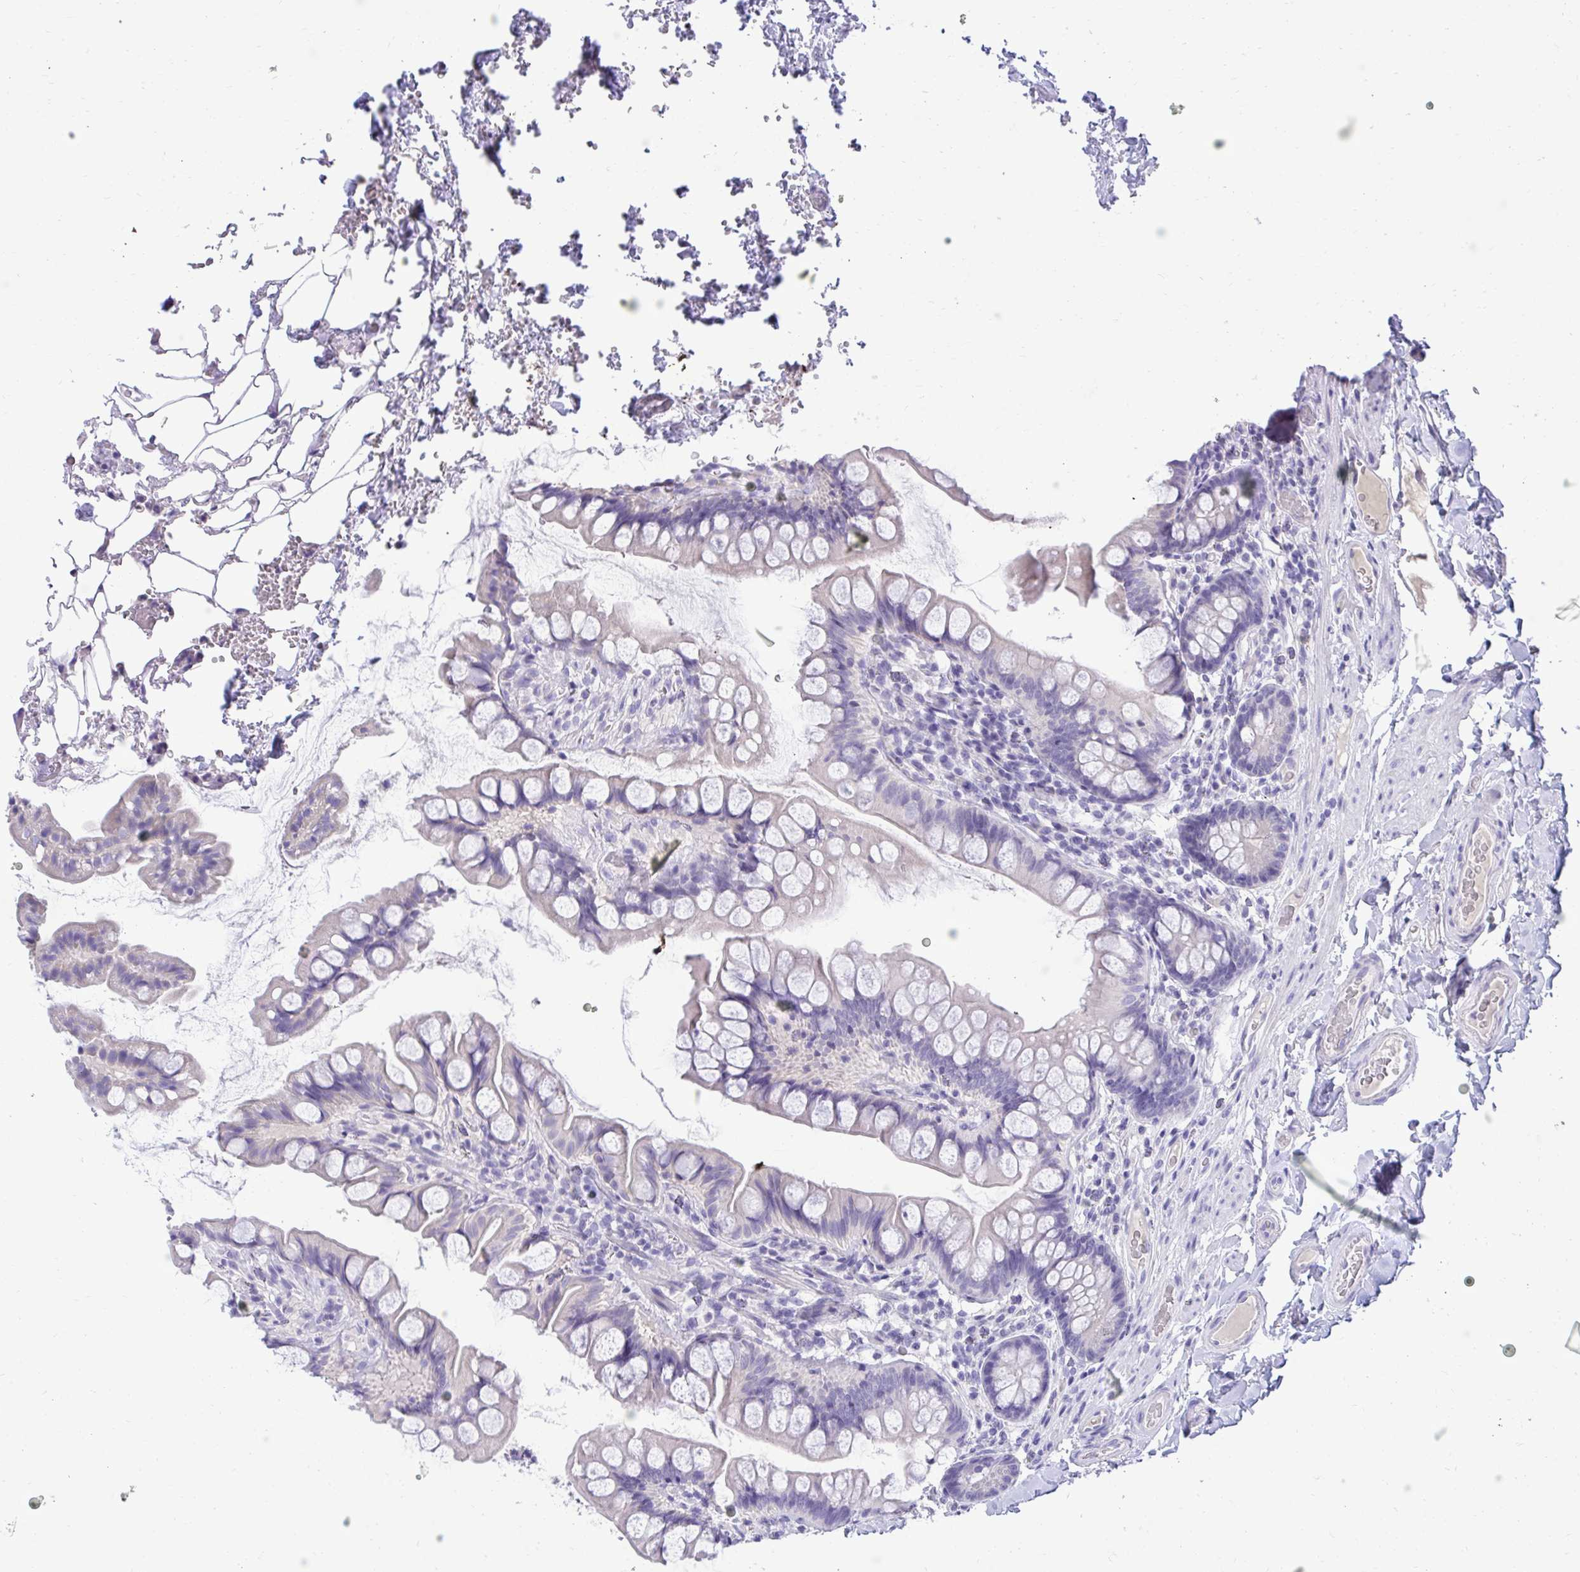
{"staining": {"intensity": "negative", "quantity": "none", "location": "none"}, "tissue": "small intestine", "cell_type": "Glandular cells", "image_type": "normal", "snomed": [{"axis": "morphology", "description": "Normal tissue, NOS"}, {"axis": "topography", "description": "Small intestine"}], "caption": "Immunohistochemistry micrograph of unremarkable small intestine: small intestine stained with DAB exhibits no significant protein staining in glandular cells. Nuclei are stained in blue.", "gene": "TMCO5A", "patient": {"sex": "male", "age": 70}}